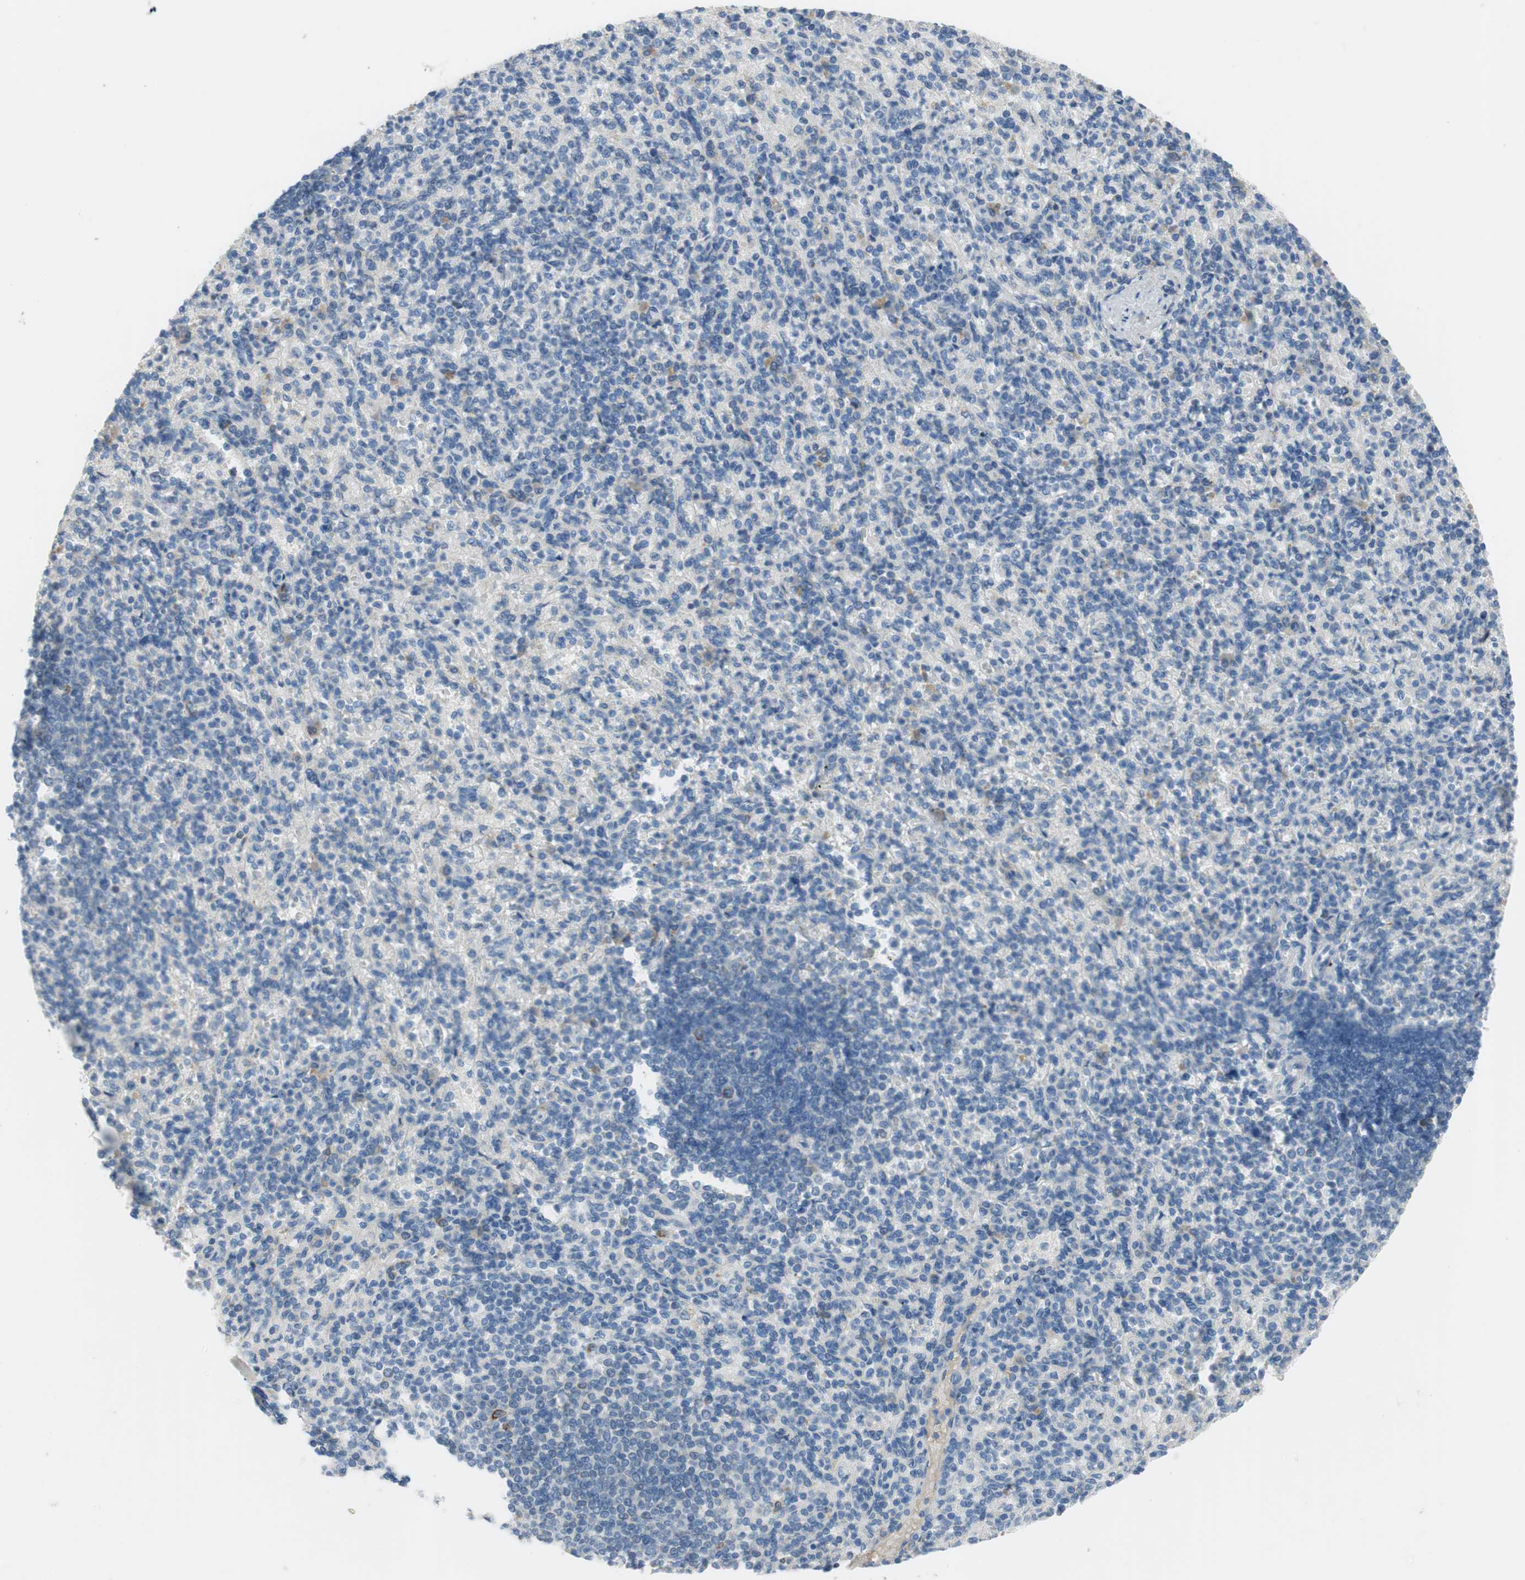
{"staining": {"intensity": "negative", "quantity": "none", "location": "none"}, "tissue": "spleen", "cell_type": "Cells in red pulp", "image_type": "normal", "snomed": [{"axis": "morphology", "description": "Normal tissue, NOS"}, {"axis": "topography", "description": "Spleen"}], "caption": "Immunohistochemistry histopathology image of unremarkable spleen: human spleen stained with DAB (3,3'-diaminobenzidine) exhibits no significant protein positivity in cells in red pulp. (Brightfield microscopy of DAB immunohistochemistry (IHC) at high magnification).", "gene": "FDFT1", "patient": {"sex": "female", "age": 74}}